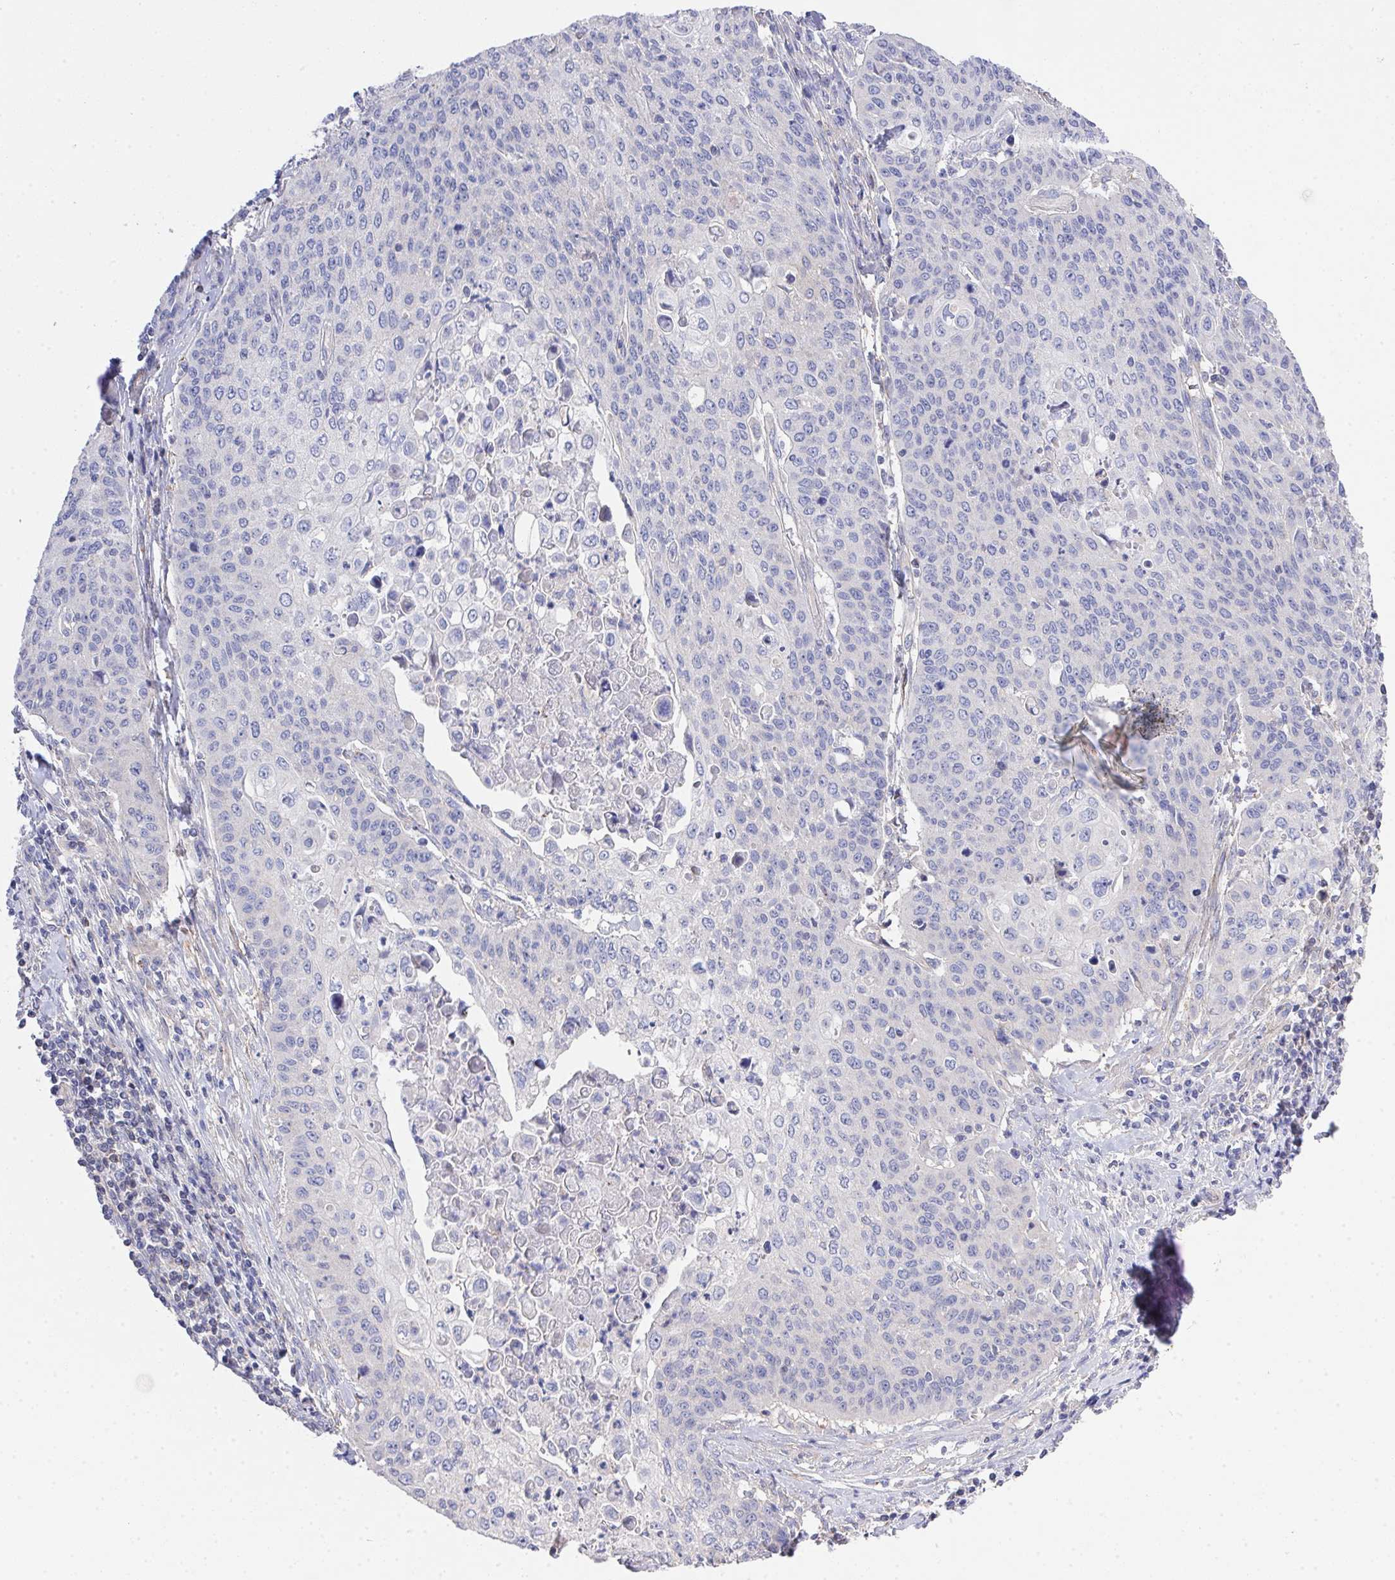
{"staining": {"intensity": "negative", "quantity": "none", "location": "none"}, "tissue": "cervical cancer", "cell_type": "Tumor cells", "image_type": "cancer", "snomed": [{"axis": "morphology", "description": "Squamous cell carcinoma, NOS"}, {"axis": "topography", "description": "Cervix"}], "caption": "DAB immunohistochemical staining of cervical squamous cell carcinoma exhibits no significant expression in tumor cells.", "gene": "PRG3", "patient": {"sex": "female", "age": 65}}